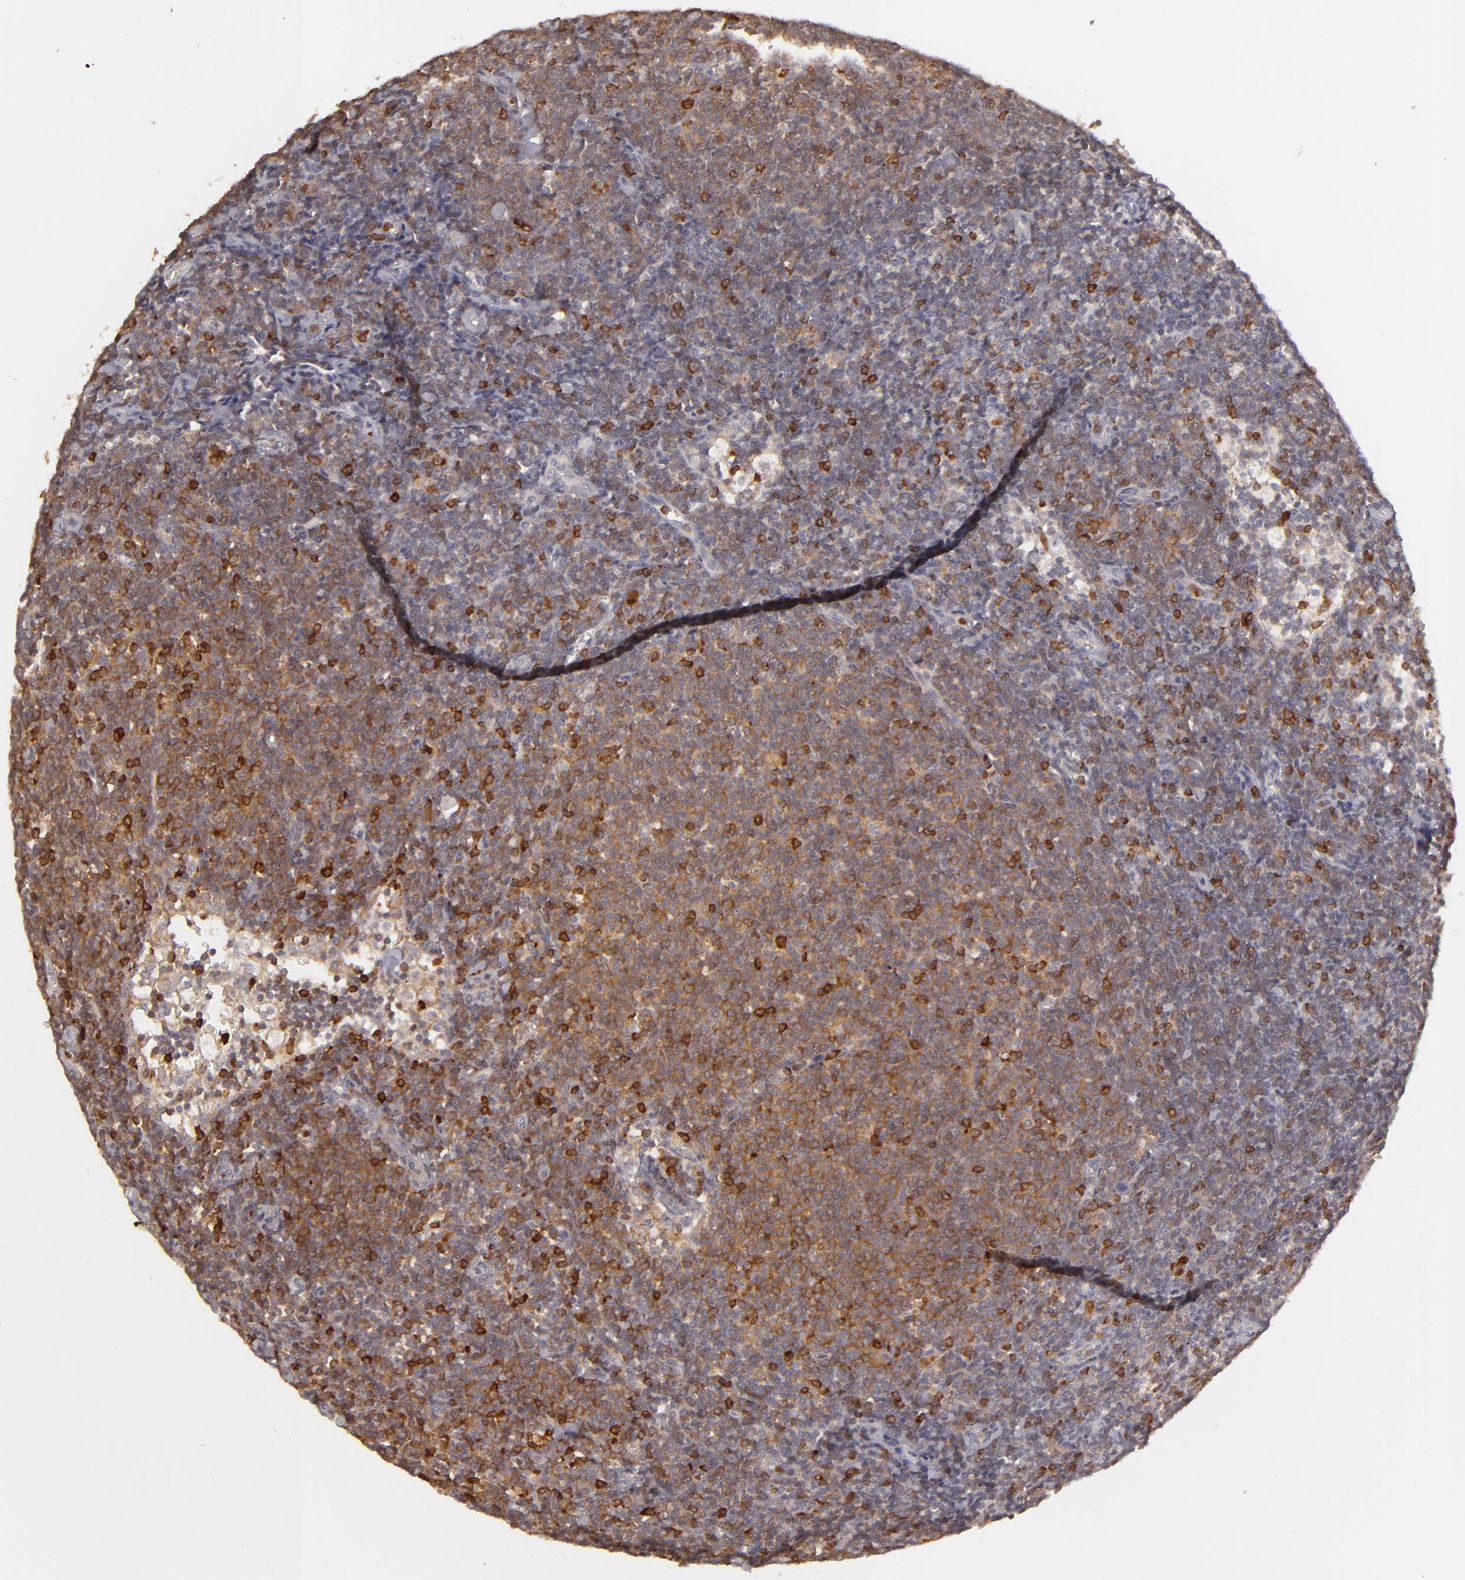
{"staining": {"intensity": "moderate", "quantity": "25%-75%", "location": "cytoplasmic/membranous"}, "tissue": "lymphoma", "cell_type": "Tumor cells", "image_type": "cancer", "snomed": [{"axis": "morphology", "description": "Malignant lymphoma, non-Hodgkin's type, Low grade"}, {"axis": "topography", "description": "Lymph node"}], "caption": "Protein staining of low-grade malignant lymphoma, non-Hodgkin's type tissue exhibits moderate cytoplasmic/membranous staining in approximately 25%-75% of tumor cells.", "gene": "APOBEC3G", "patient": {"sex": "male", "age": 65}}